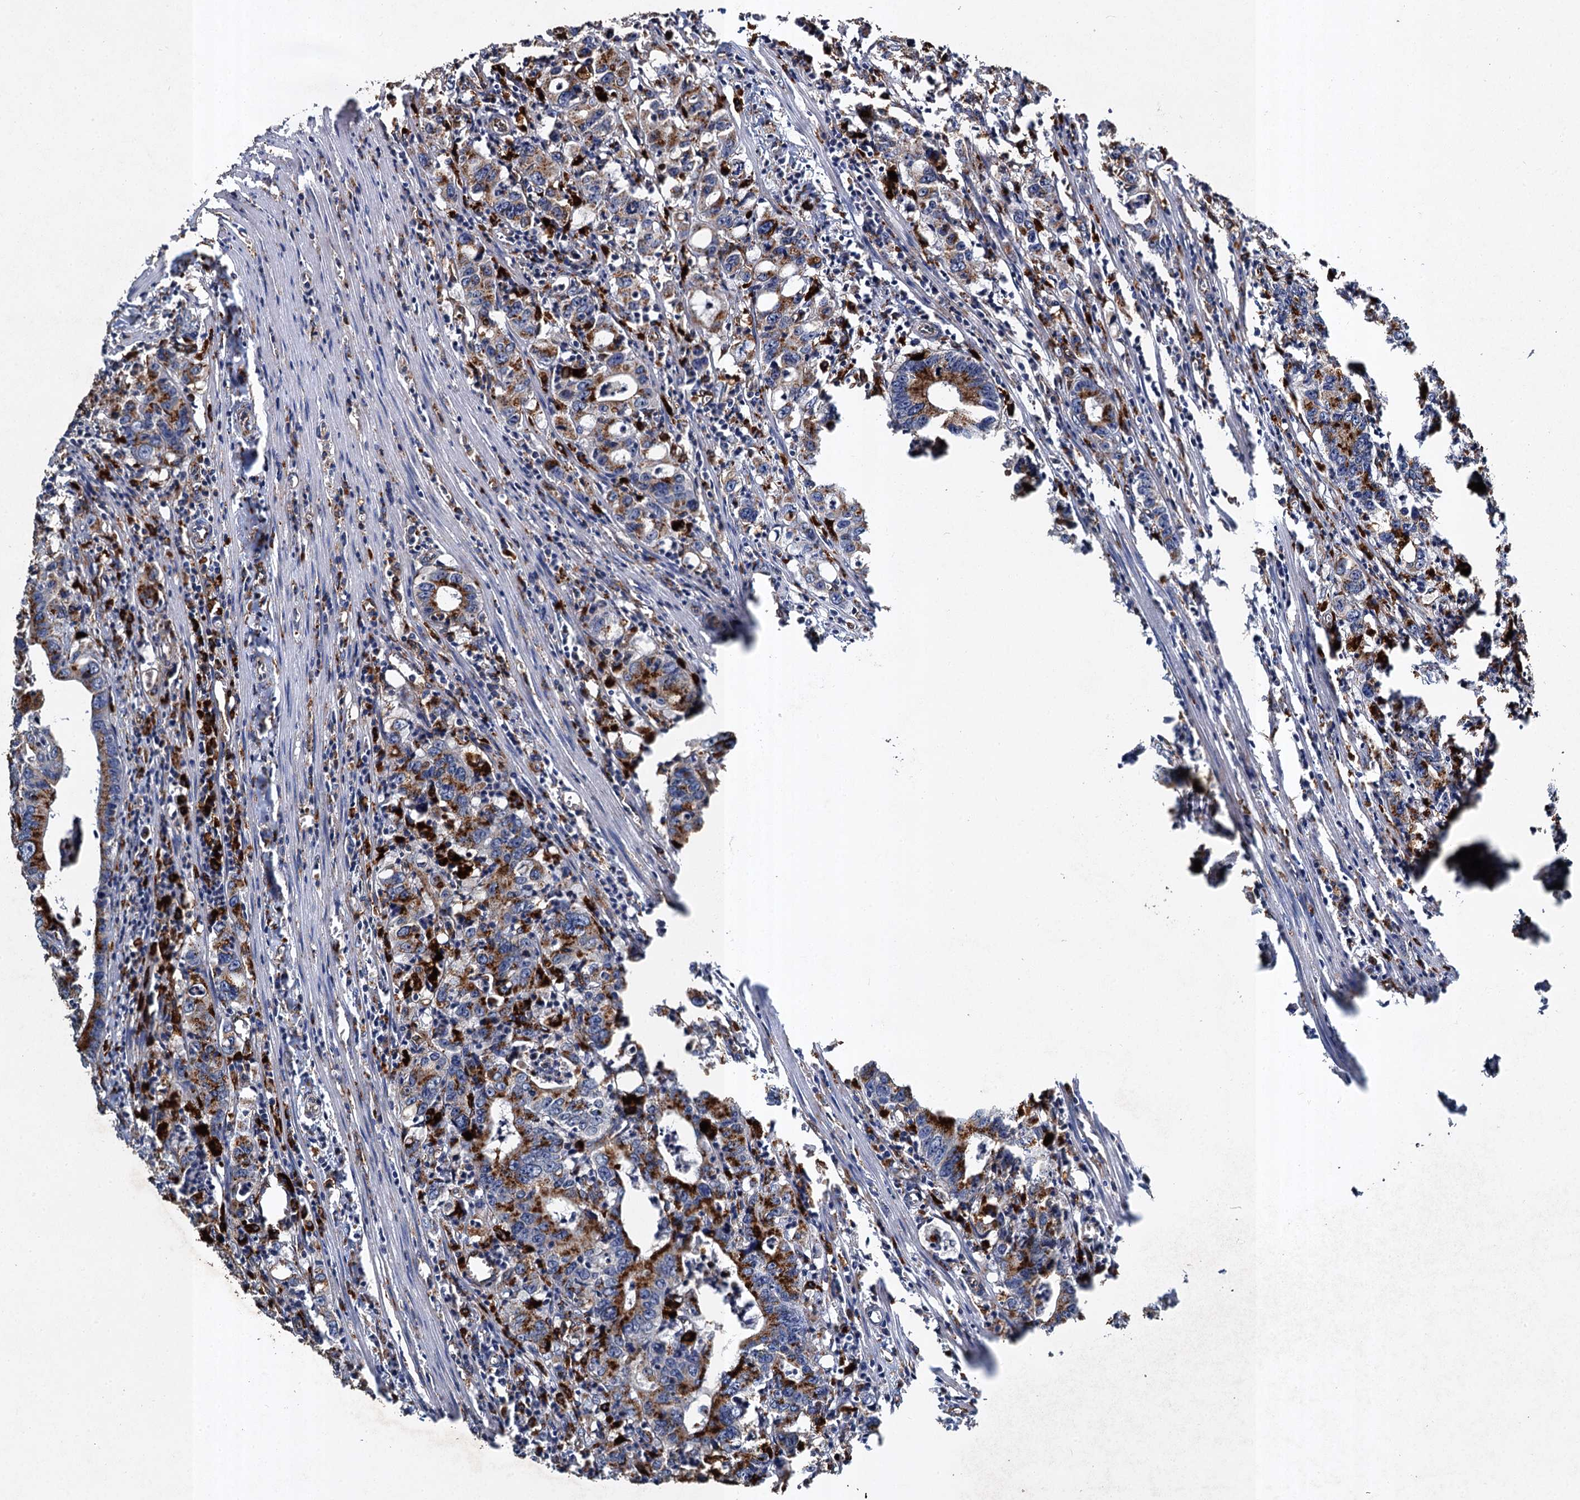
{"staining": {"intensity": "strong", "quantity": ">75%", "location": "cytoplasmic/membranous"}, "tissue": "colorectal cancer", "cell_type": "Tumor cells", "image_type": "cancer", "snomed": [{"axis": "morphology", "description": "Adenocarcinoma, NOS"}, {"axis": "topography", "description": "Colon"}], "caption": "This is an image of immunohistochemistry staining of adenocarcinoma (colorectal), which shows strong positivity in the cytoplasmic/membranous of tumor cells.", "gene": "GBA1", "patient": {"sex": "female", "age": 75}}